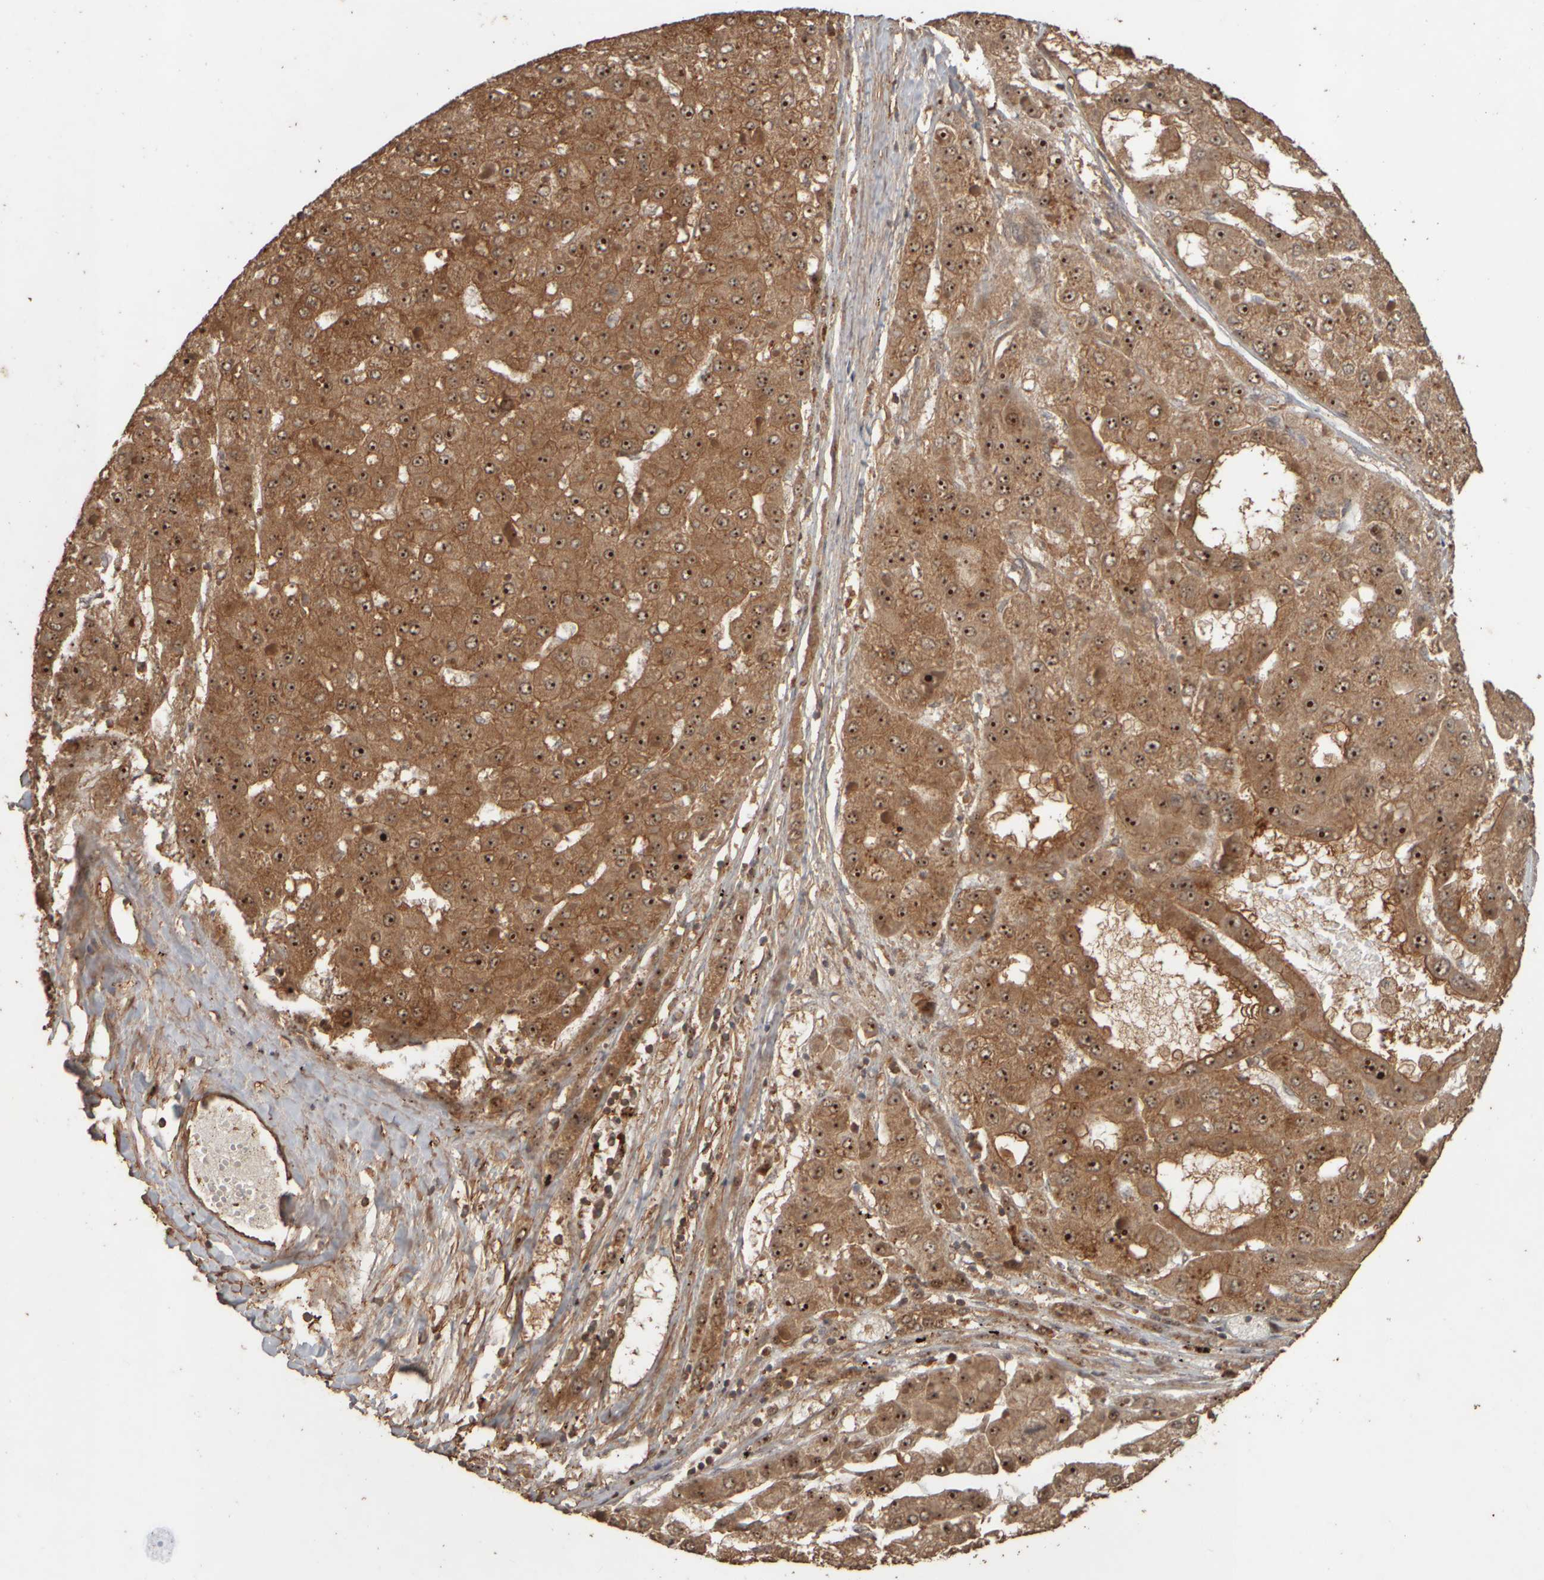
{"staining": {"intensity": "strong", "quantity": ">75%", "location": "cytoplasmic/membranous,nuclear"}, "tissue": "liver cancer", "cell_type": "Tumor cells", "image_type": "cancer", "snomed": [{"axis": "morphology", "description": "Carcinoma, Hepatocellular, NOS"}, {"axis": "topography", "description": "Liver"}], "caption": "Immunohistochemistry (IHC) (DAB (3,3'-diaminobenzidine)) staining of liver hepatocellular carcinoma shows strong cytoplasmic/membranous and nuclear protein staining in about >75% of tumor cells. (DAB (3,3'-diaminobenzidine) = brown stain, brightfield microscopy at high magnification).", "gene": "SPHK1", "patient": {"sex": "female", "age": 73}}